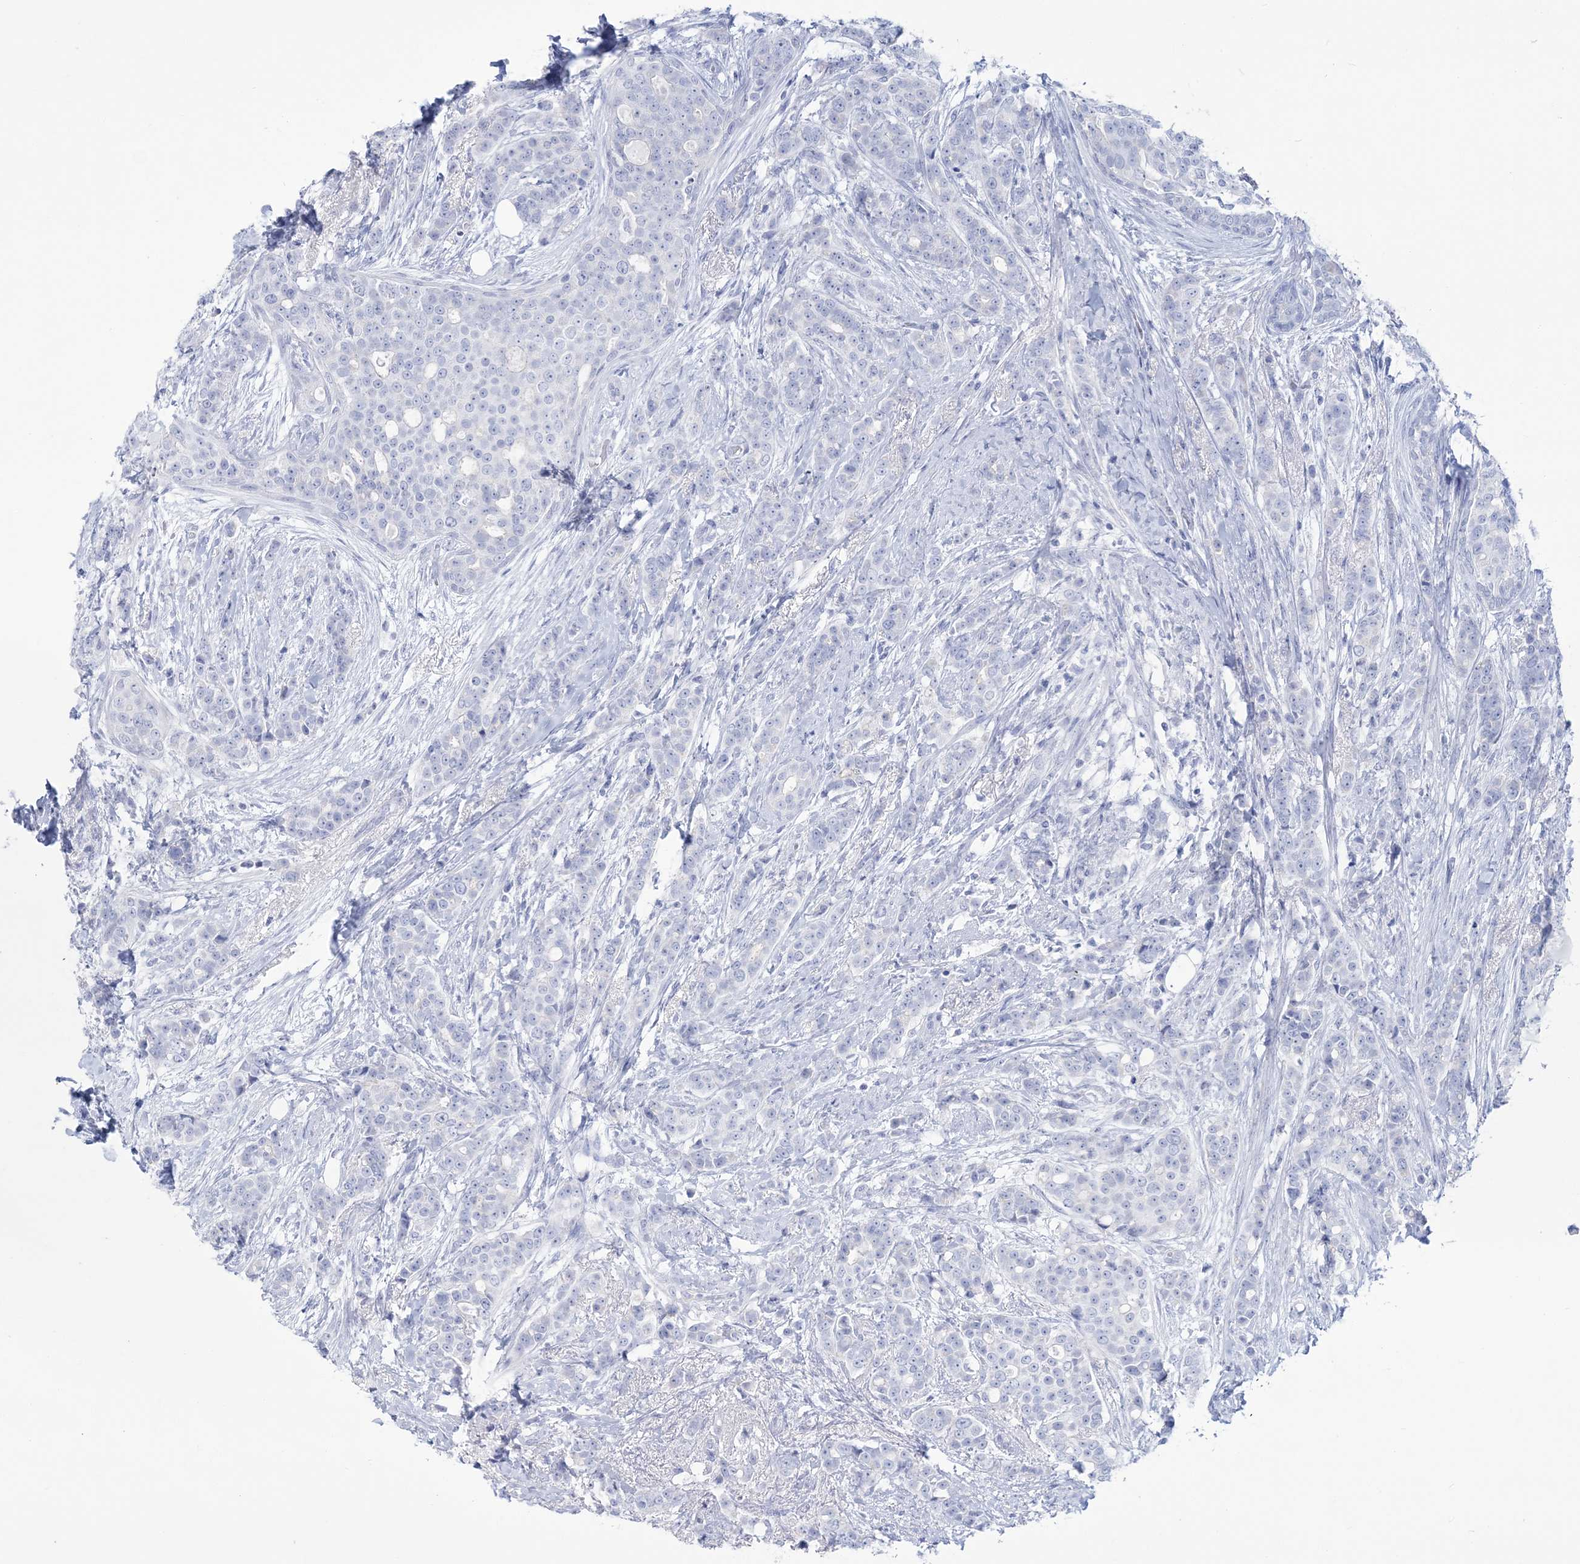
{"staining": {"intensity": "negative", "quantity": "none", "location": "none"}, "tissue": "breast cancer", "cell_type": "Tumor cells", "image_type": "cancer", "snomed": [{"axis": "morphology", "description": "Lobular carcinoma"}, {"axis": "topography", "description": "Breast"}], "caption": "A photomicrograph of breast cancer (lobular carcinoma) stained for a protein shows no brown staining in tumor cells.", "gene": "RBP2", "patient": {"sex": "female", "age": 51}}